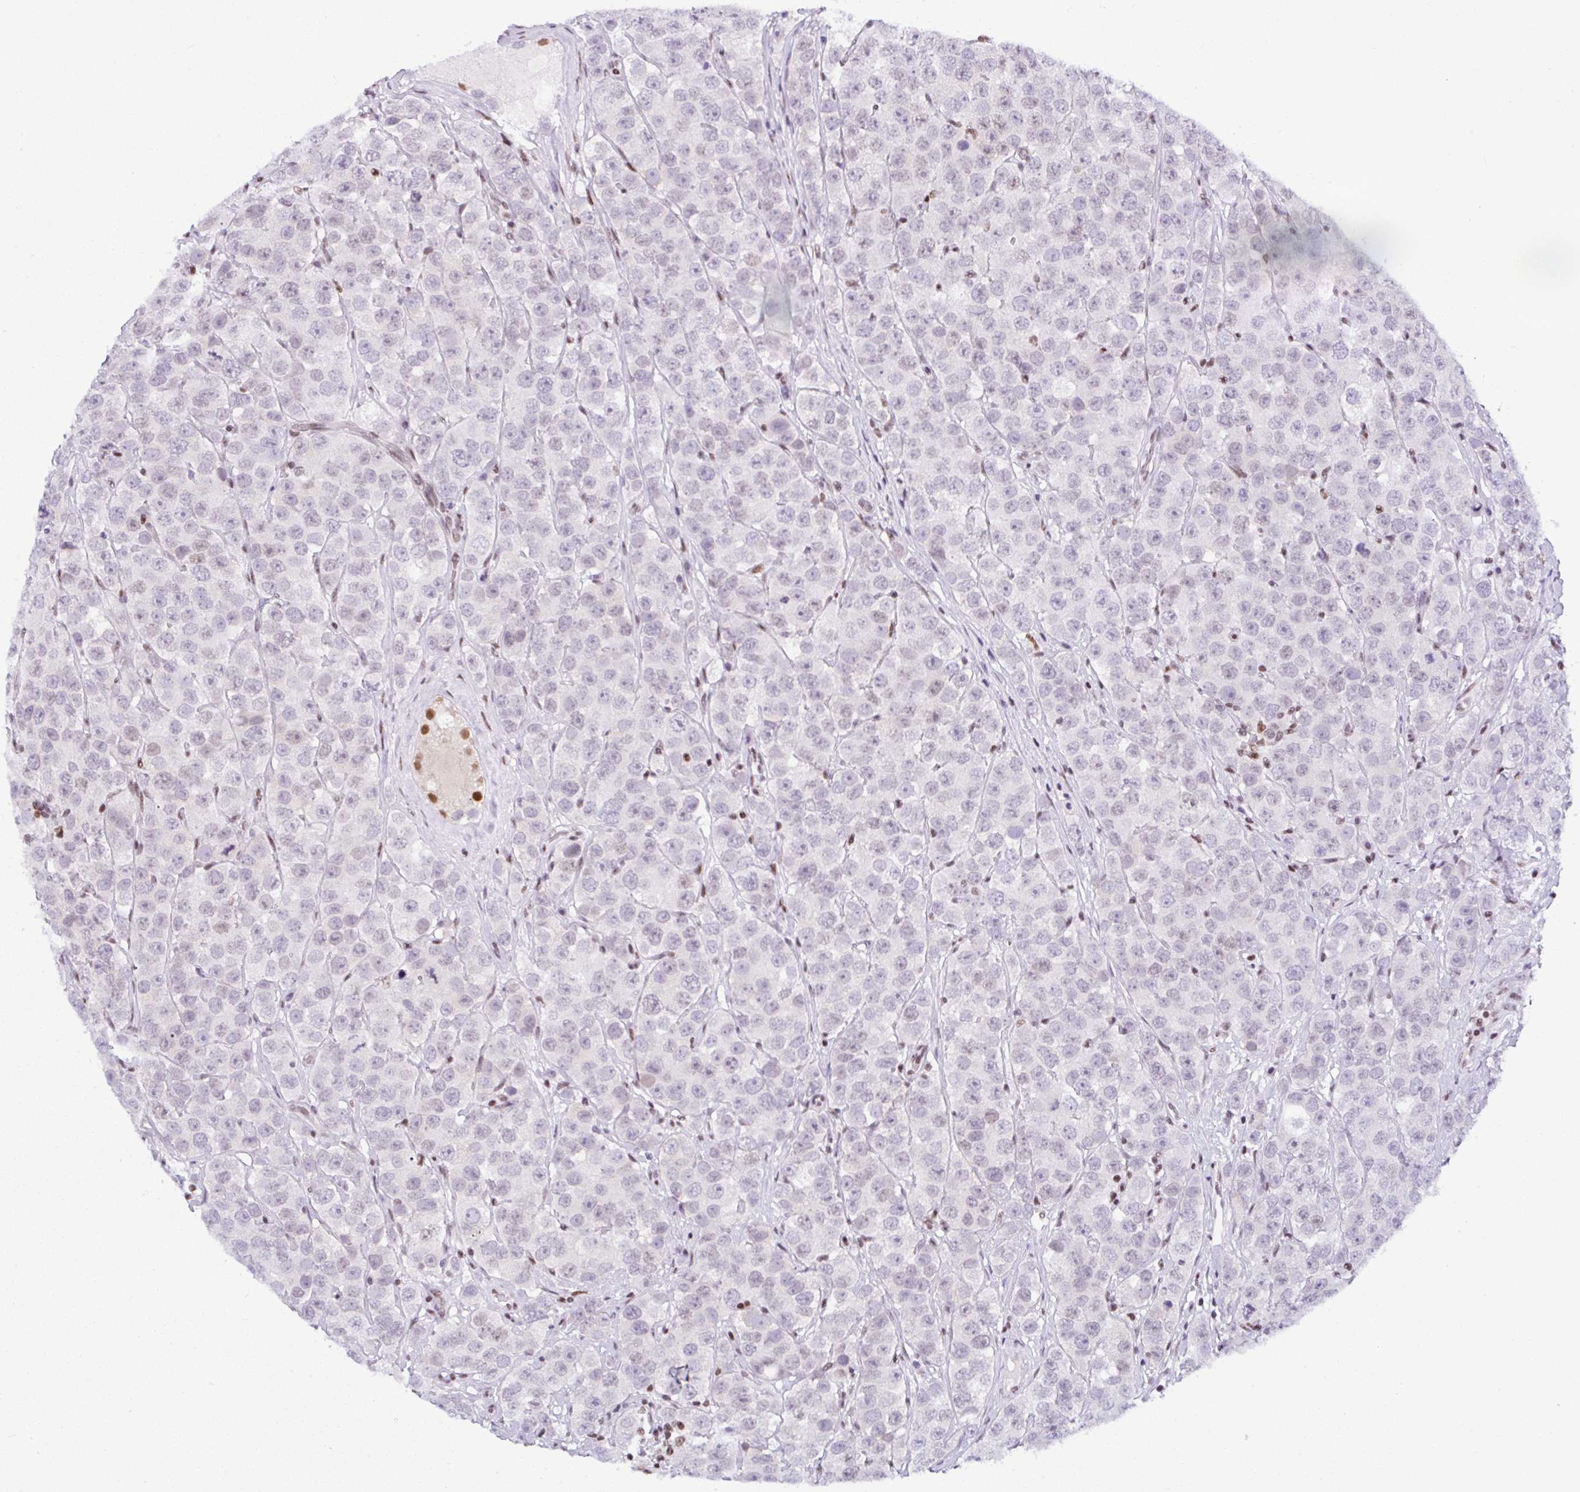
{"staining": {"intensity": "weak", "quantity": "<25%", "location": "nuclear"}, "tissue": "testis cancer", "cell_type": "Tumor cells", "image_type": "cancer", "snomed": [{"axis": "morphology", "description": "Seminoma, NOS"}, {"axis": "topography", "description": "Testis"}], "caption": "IHC histopathology image of neoplastic tissue: testis seminoma stained with DAB (3,3'-diaminobenzidine) reveals no significant protein positivity in tumor cells.", "gene": "DR1", "patient": {"sex": "male", "age": 28}}